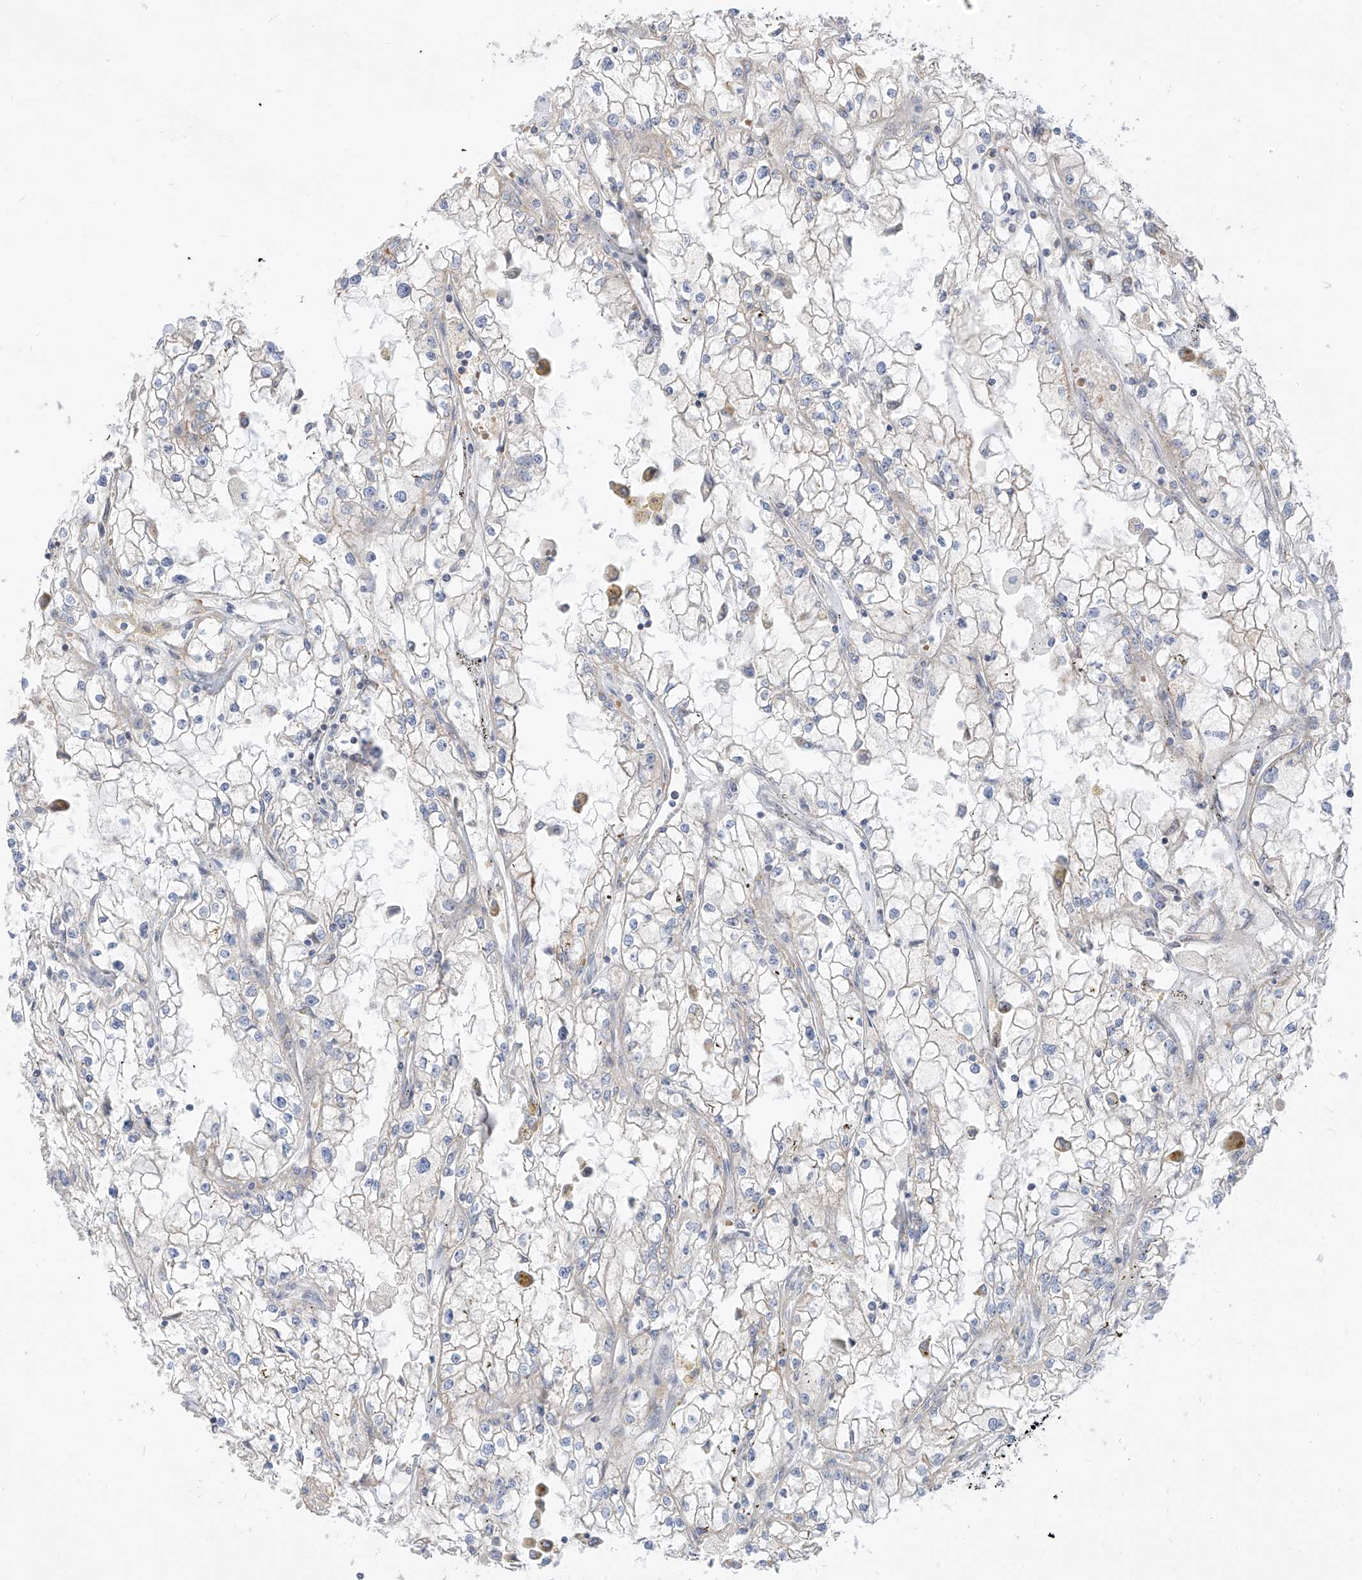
{"staining": {"intensity": "negative", "quantity": "none", "location": "none"}, "tissue": "renal cancer", "cell_type": "Tumor cells", "image_type": "cancer", "snomed": [{"axis": "morphology", "description": "Adenocarcinoma, NOS"}, {"axis": "topography", "description": "Kidney"}], "caption": "IHC micrograph of human renal cancer stained for a protein (brown), which shows no positivity in tumor cells.", "gene": "ARHGEF40", "patient": {"sex": "male", "age": 56}}